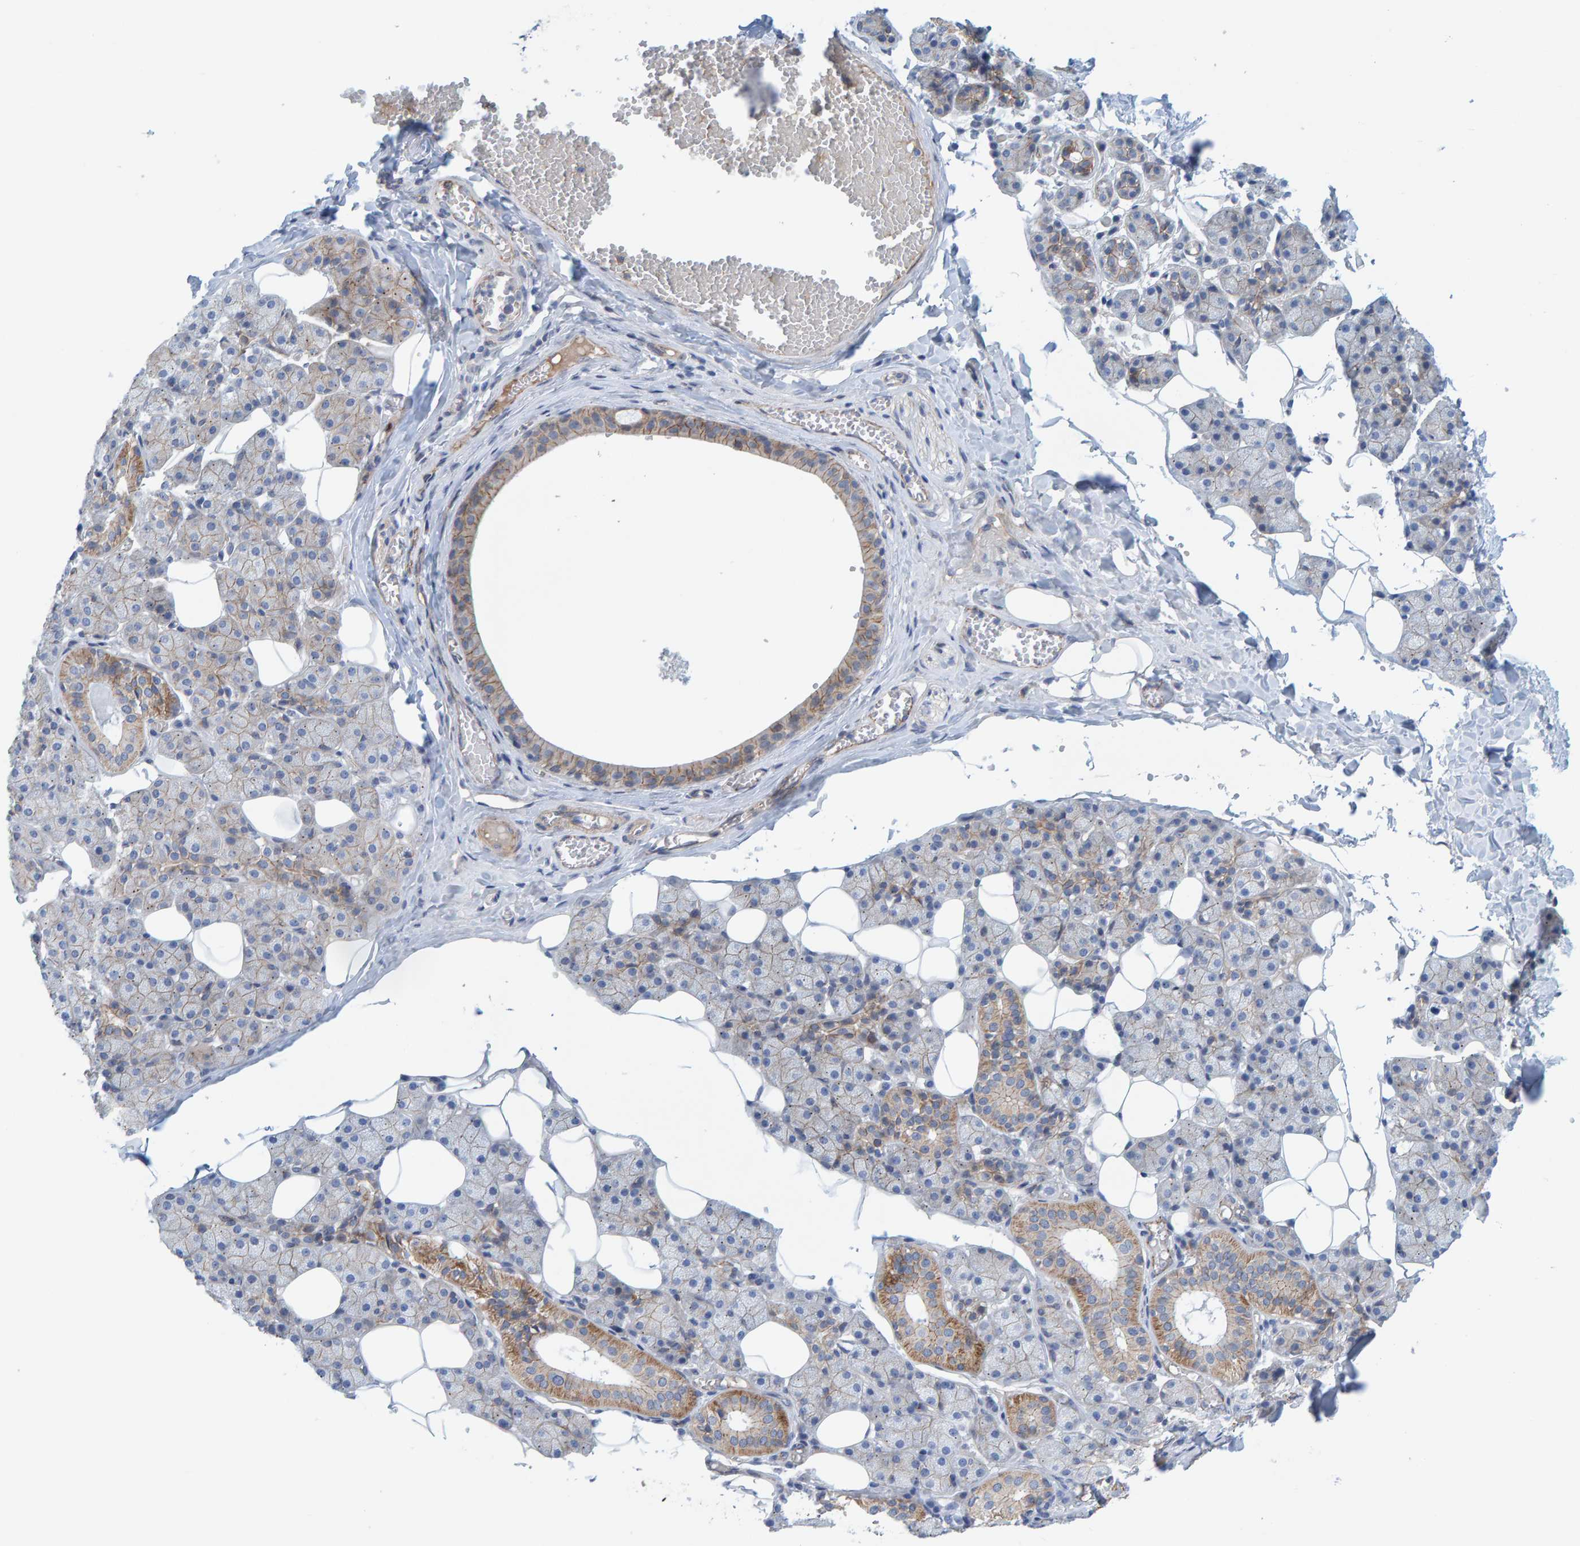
{"staining": {"intensity": "moderate", "quantity": "25%-75%", "location": "cytoplasmic/membranous"}, "tissue": "salivary gland", "cell_type": "Glandular cells", "image_type": "normal", "snomed": [{"axis": "morphology", "description": "Normal tissue, NOS"}, {"axis": "topography", "description": "Salivary gland"}], "caption": "Moderate cytoplasmic/membranous protein staining is seen in about 25%-75% of glandular cells in salivary gland.", "gene": "KRBA2", "patient": {"sex": "female", "age": 33}}